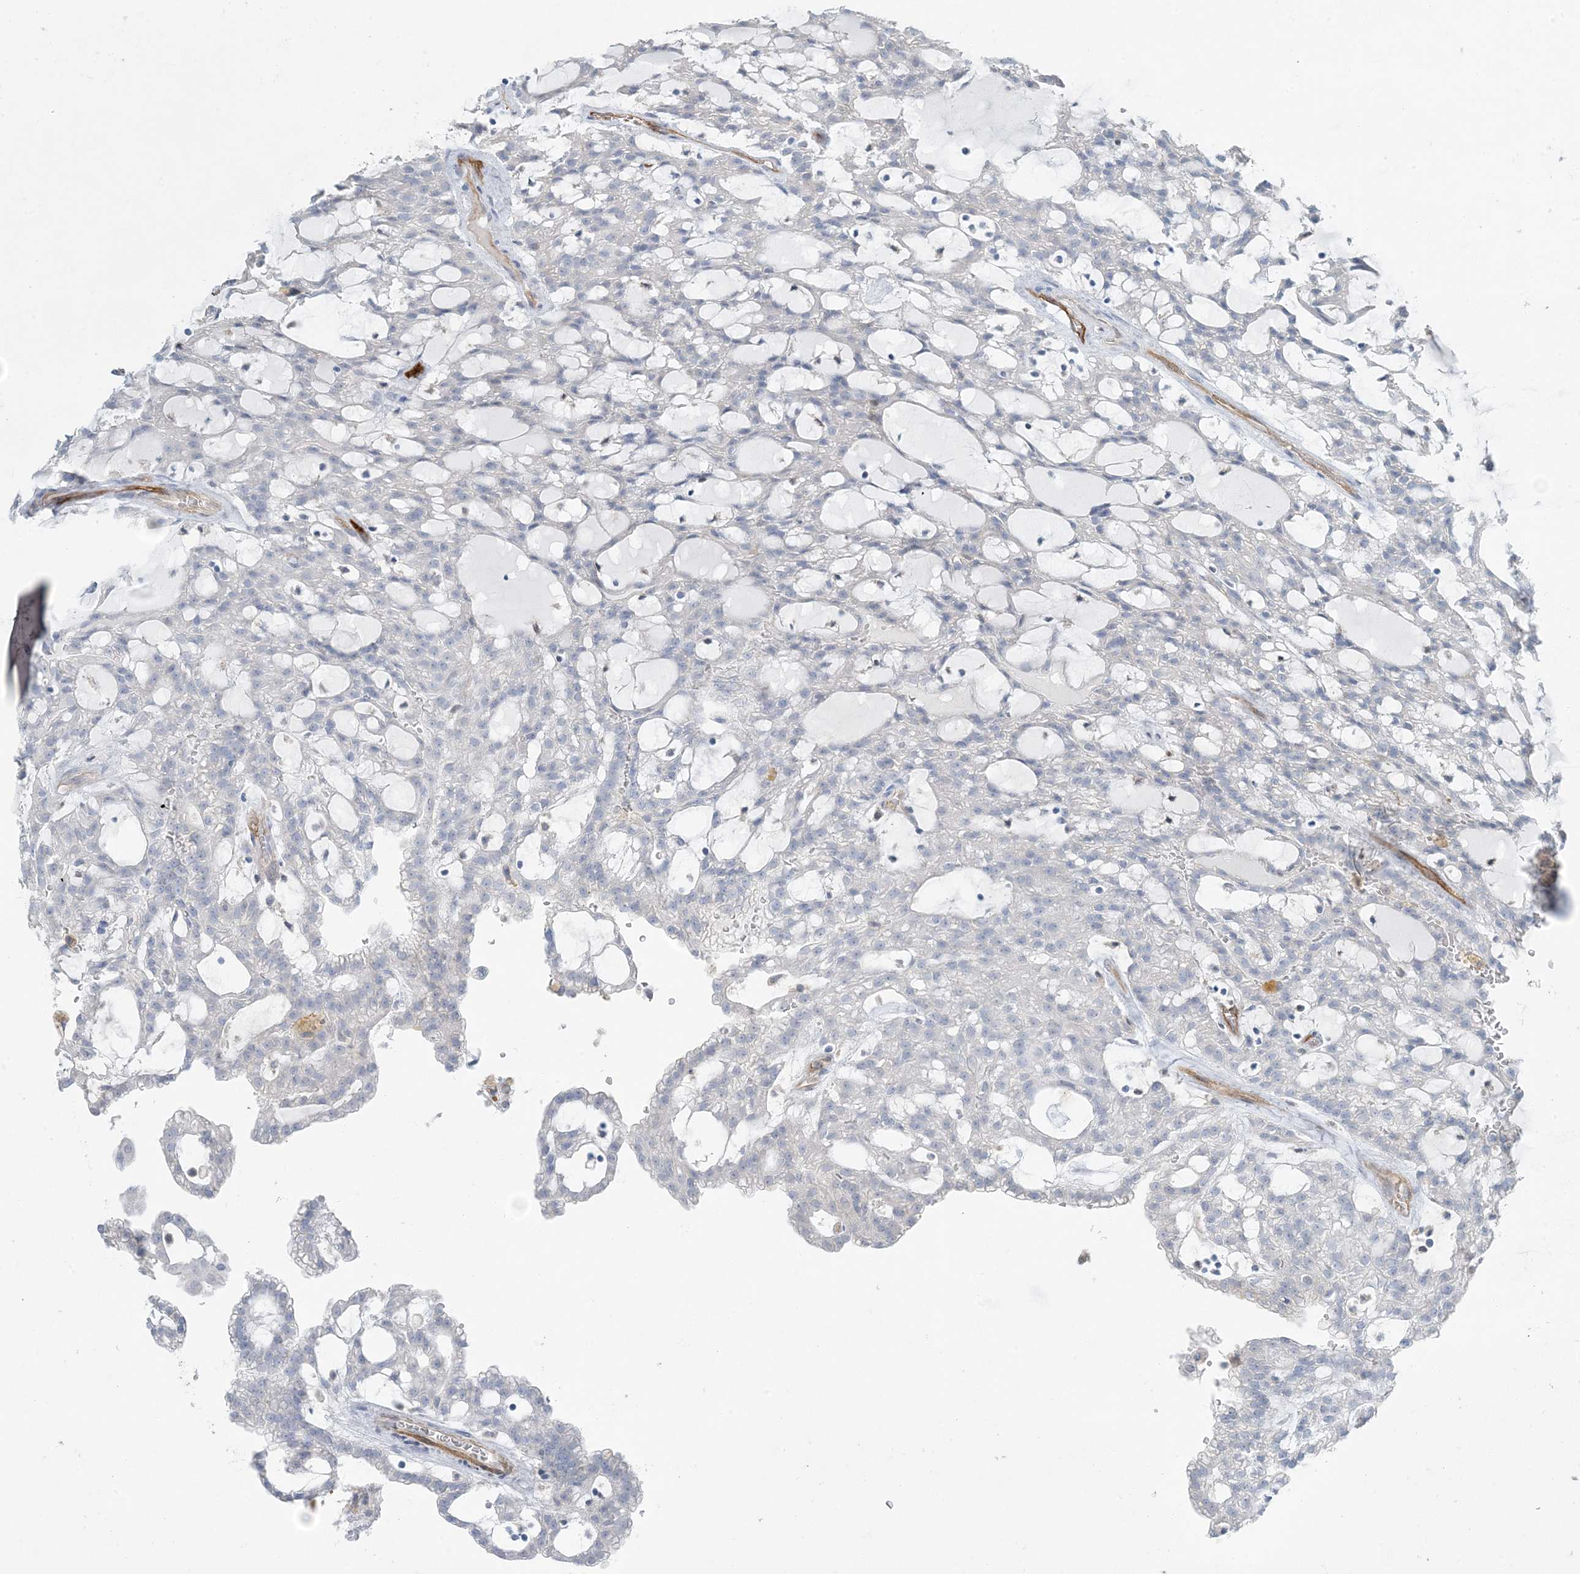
{"staining": {"intensity": "negative", "quantity": "none", "location": "none"}, "tissue": "renal cancer", "cell_type": "Tumor cells", "image_type": "cancer", "snomed": [{"axis": "morphology", "description": "Adenocarcinoma, NOS"}, {"axis": "topography", "description": "Kidney"}], "caption": "Image shows no significant protein staining in tumor cells of adenocarcinoma (renal). (Stains: DAB (3,3'-diaminobenzidine) immunohistochemistry with hematoxylin counter stain, Microscopy: brightfield microscopy at high magnification).", "gene": "PGM5", "patient": {"sex": "male", "age": 63}}